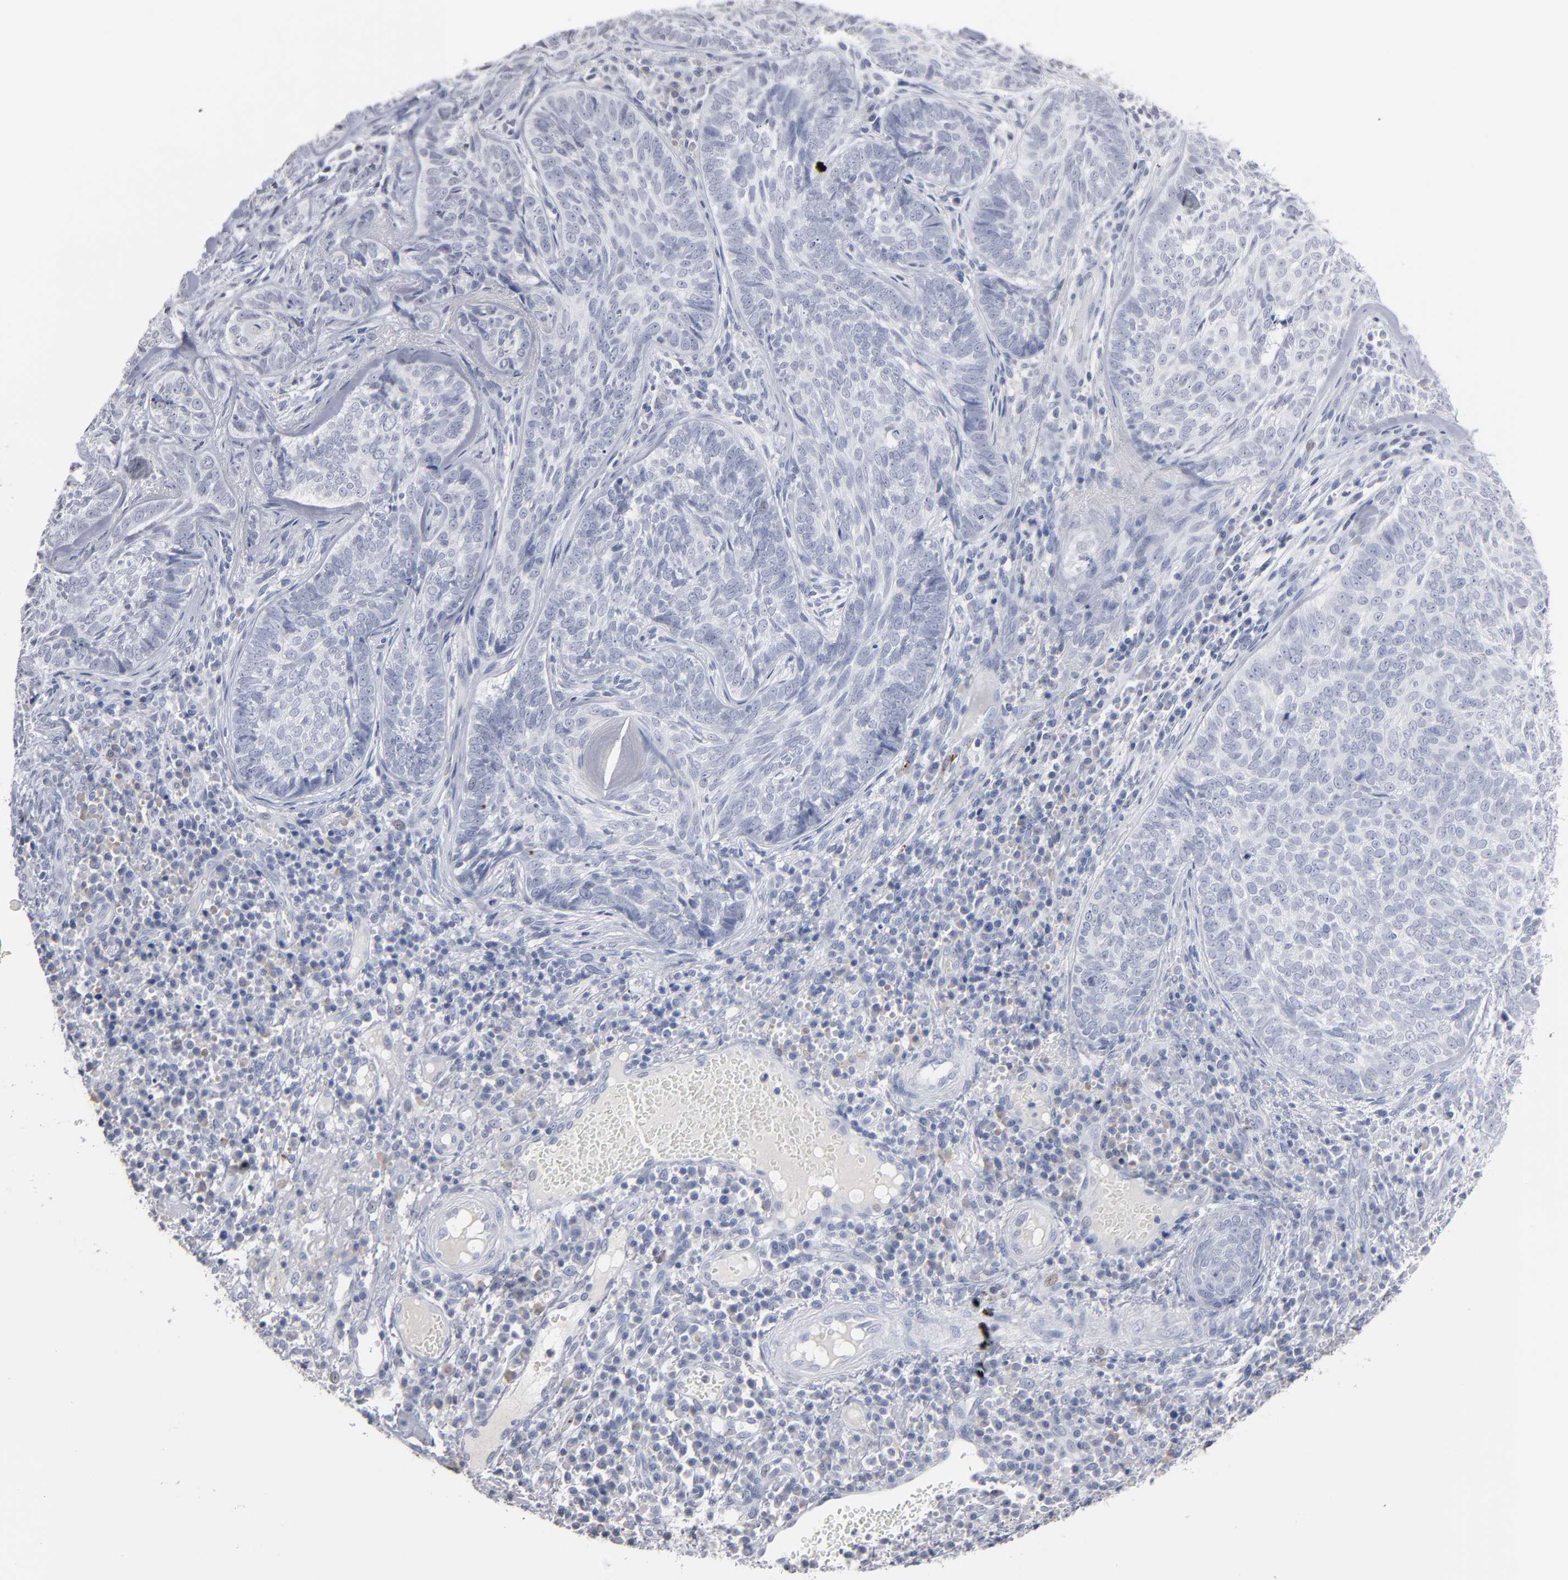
{"staining": {"intensity": "negative", "quantity": "none", "location": "none"}, "tissue": "skin cancer", "cell_type": "Tumor cells", "image_type": "cancer", "snomed": [{"axis": "morphology", "description": "Basal cell carcinoma"}, {"axis": "topography", "description": "Skin"}], "caption": "Protein analysis of skin basal cell carcinoma shows no significant staining in tumor cells.", "gene": "RPH3A", "patient": {"sex": "male", "age": 72}}